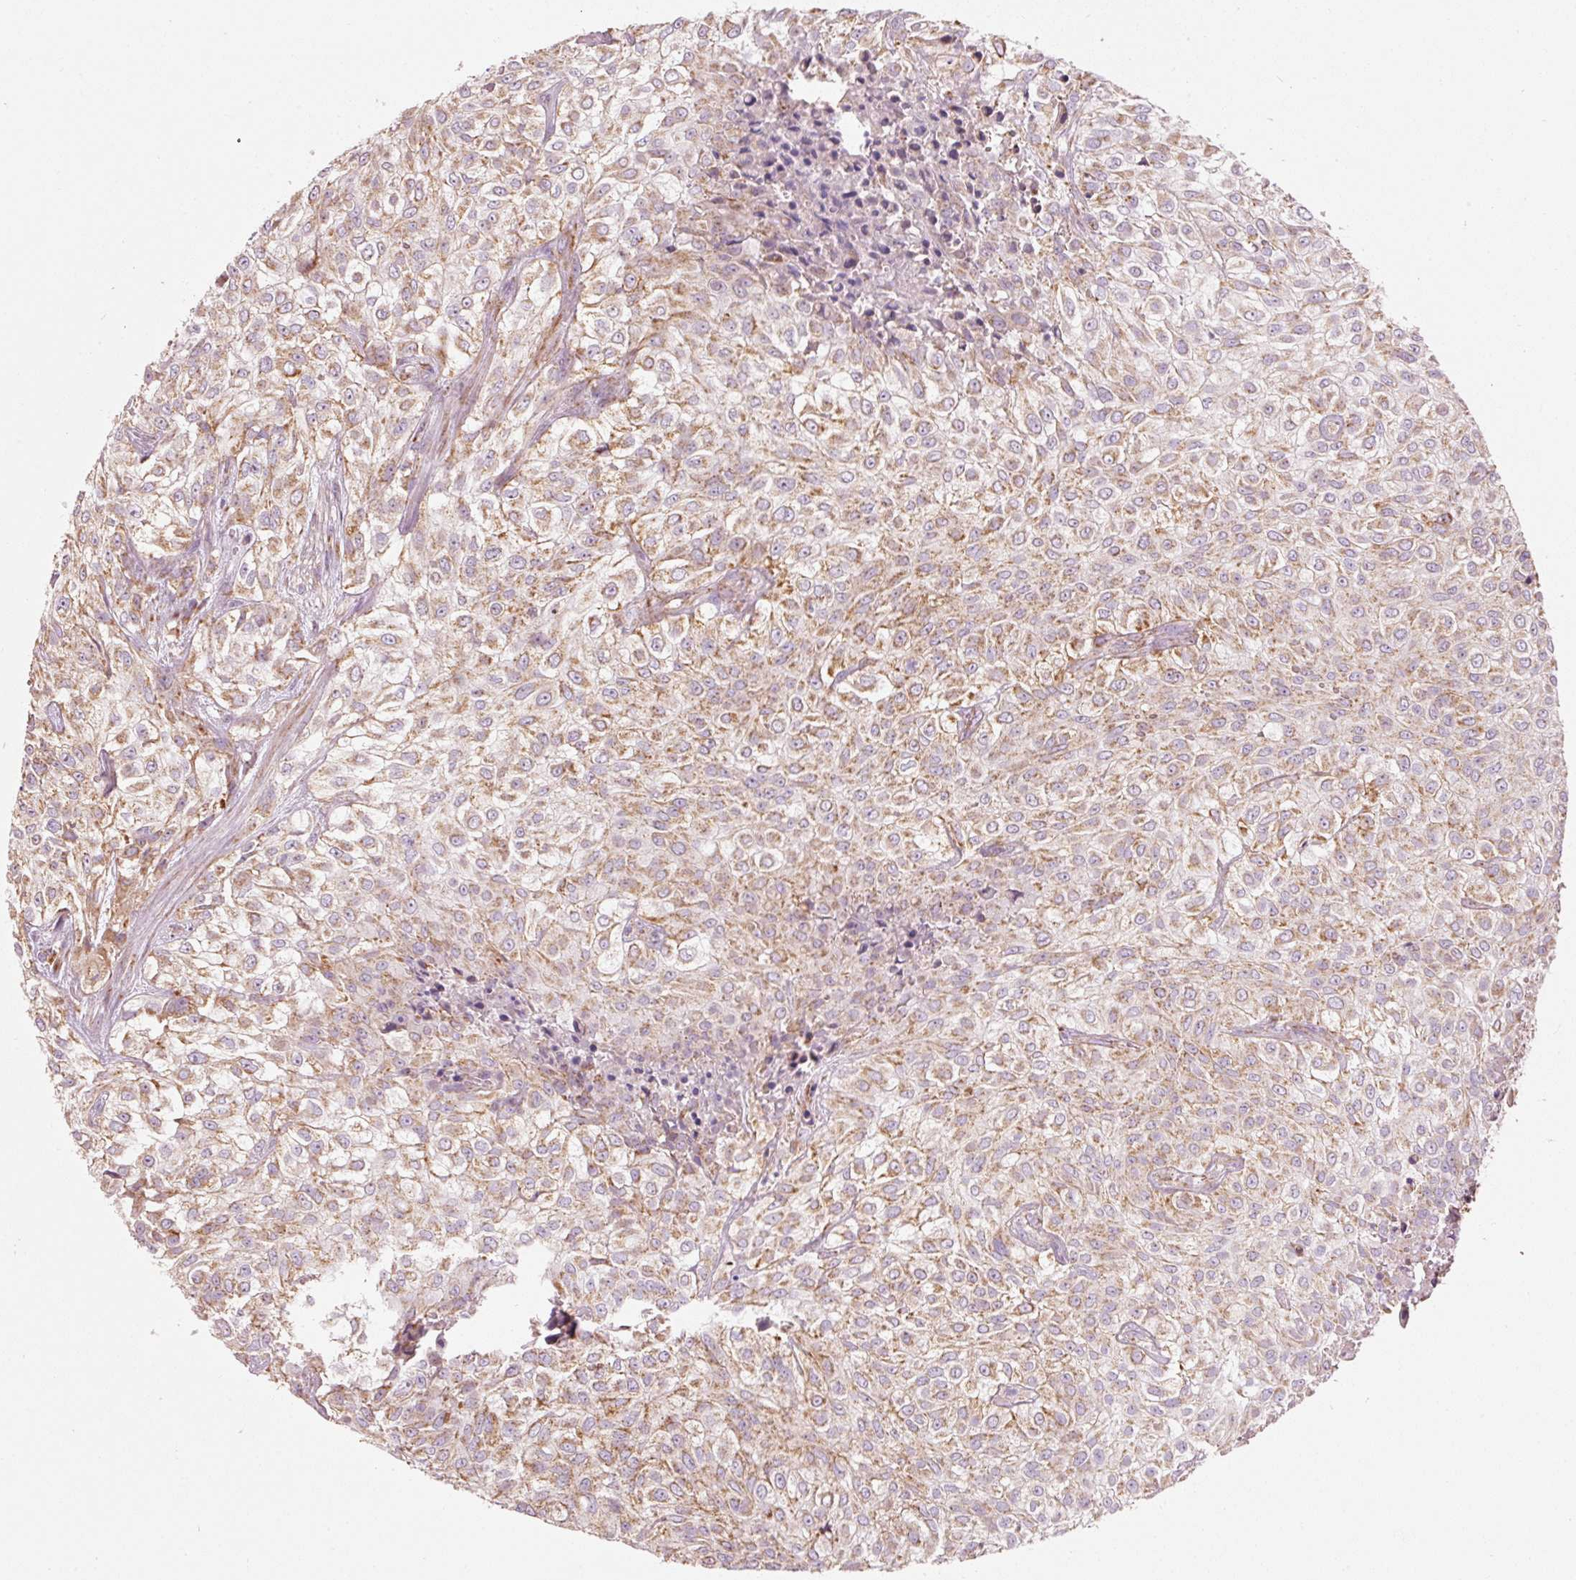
{"staining": {"intensity": "weak", "quantity": ">75%", "location": "cytoplasmic/membranous"}, "tissue": "urothelial cancer", "cell_type": "Tumor cells", "image_type": "cancer", "snomed": [{"axis": "morphology", "description": "Urothelial carcinoma, High grade"}, {"axis": "topography", "description": "Urinary bladder"}], "caption": "Immunohistochemistry image of human urothelial cancer stained for a protein (brown), which displays low levels of weak cytoplasmic/membranous expression in about >75% of tumor cells.", "gene": "NDUFB4", "patient": {"sex": "male", "age": 56}}